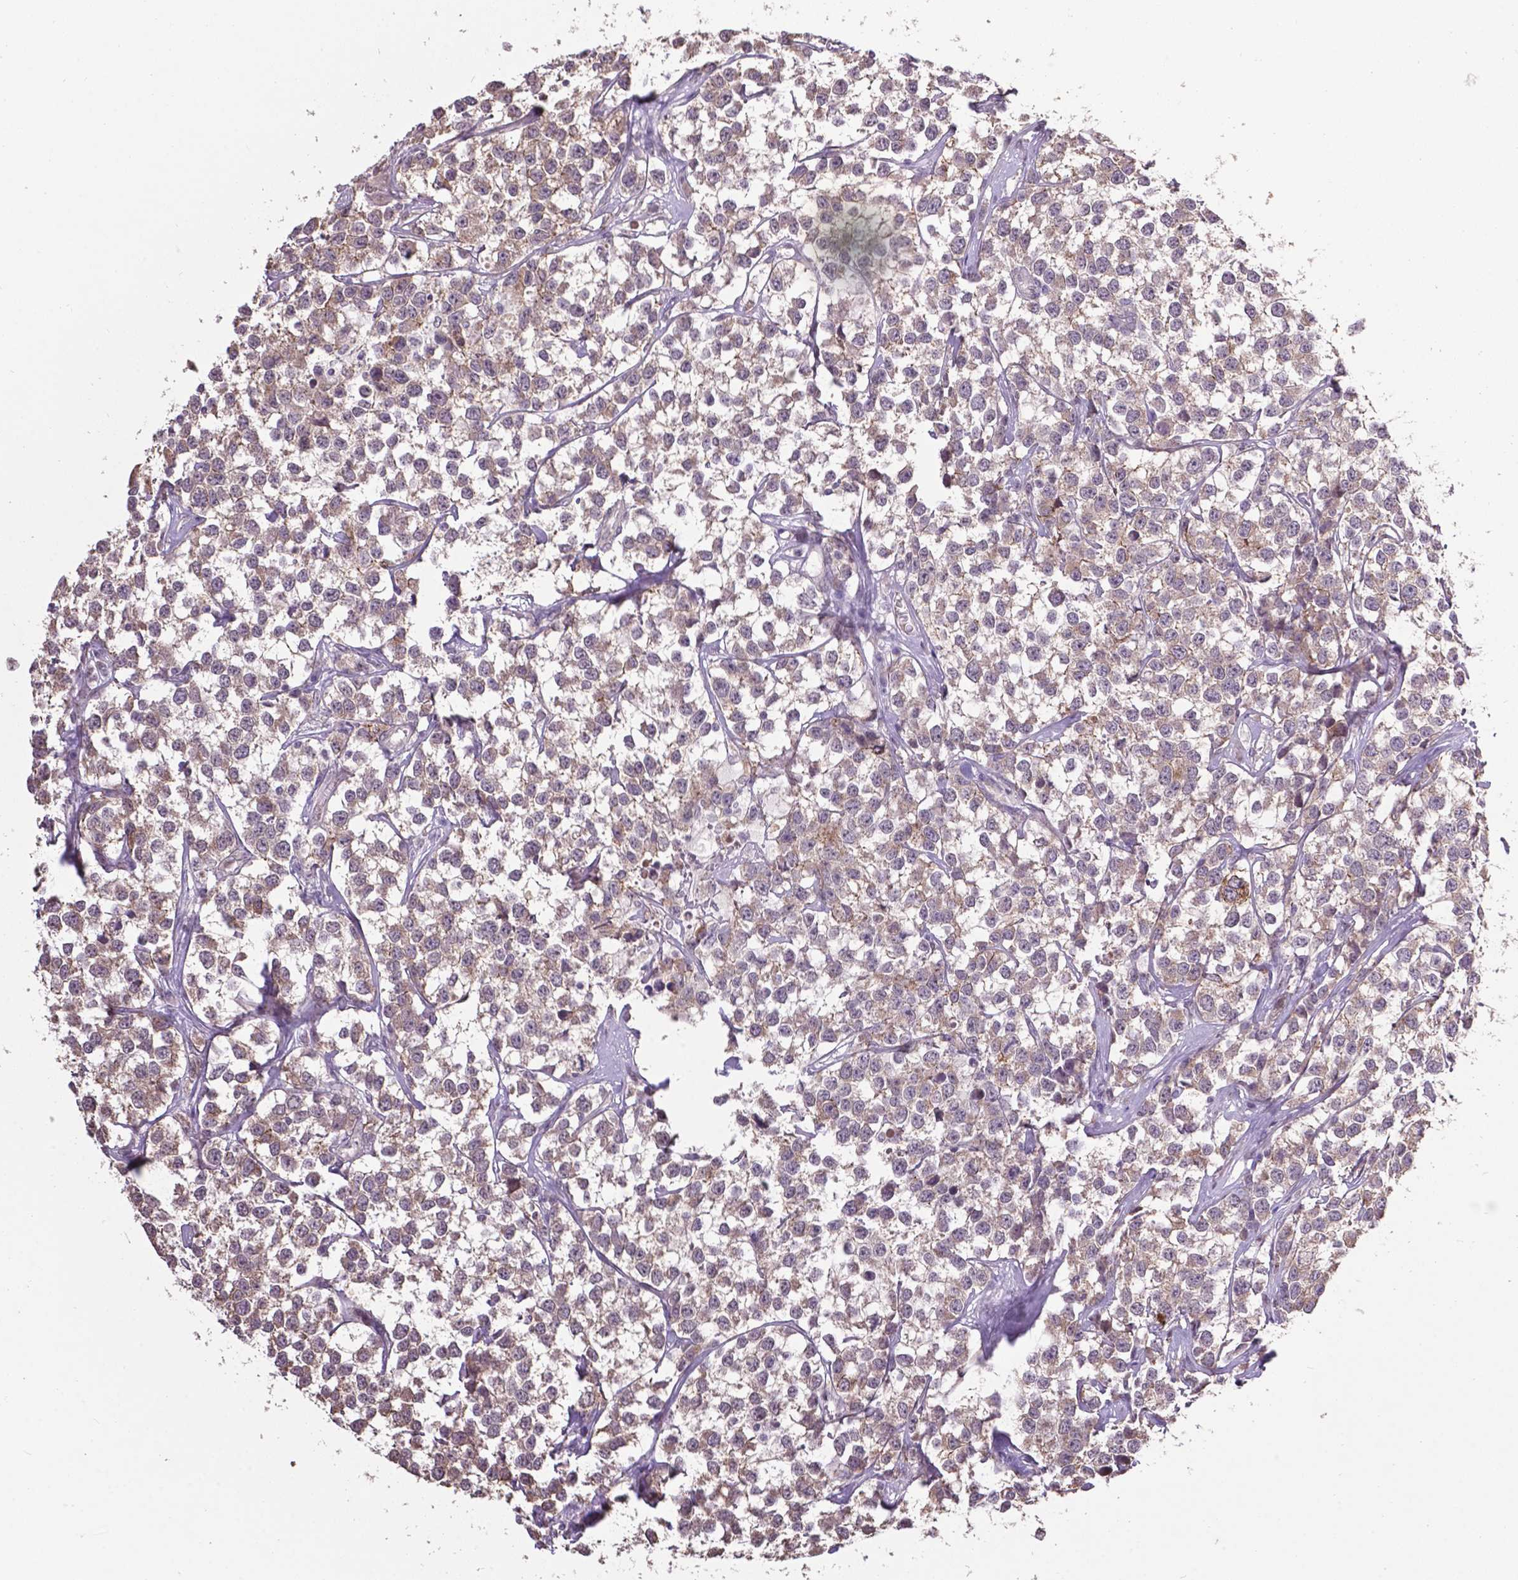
{"staining": {"intensity": "weak", "quantity": "<25%", "location": "cytoplasmic/membranous"}, "tissue": "testis cancer", "cell_type": "Tumor cells", "image_type": "cancer", "snomed": [{"axis": "morphology", "description": "Seminoma, NOS"}, {"axis": "topography", "description": "Testis"}], "caption": "Tumor cells show no significant protein expression in testis cancer (seminoma).", "gene": "GLRA2", "patient": {"sex": "male", "age": 59}}